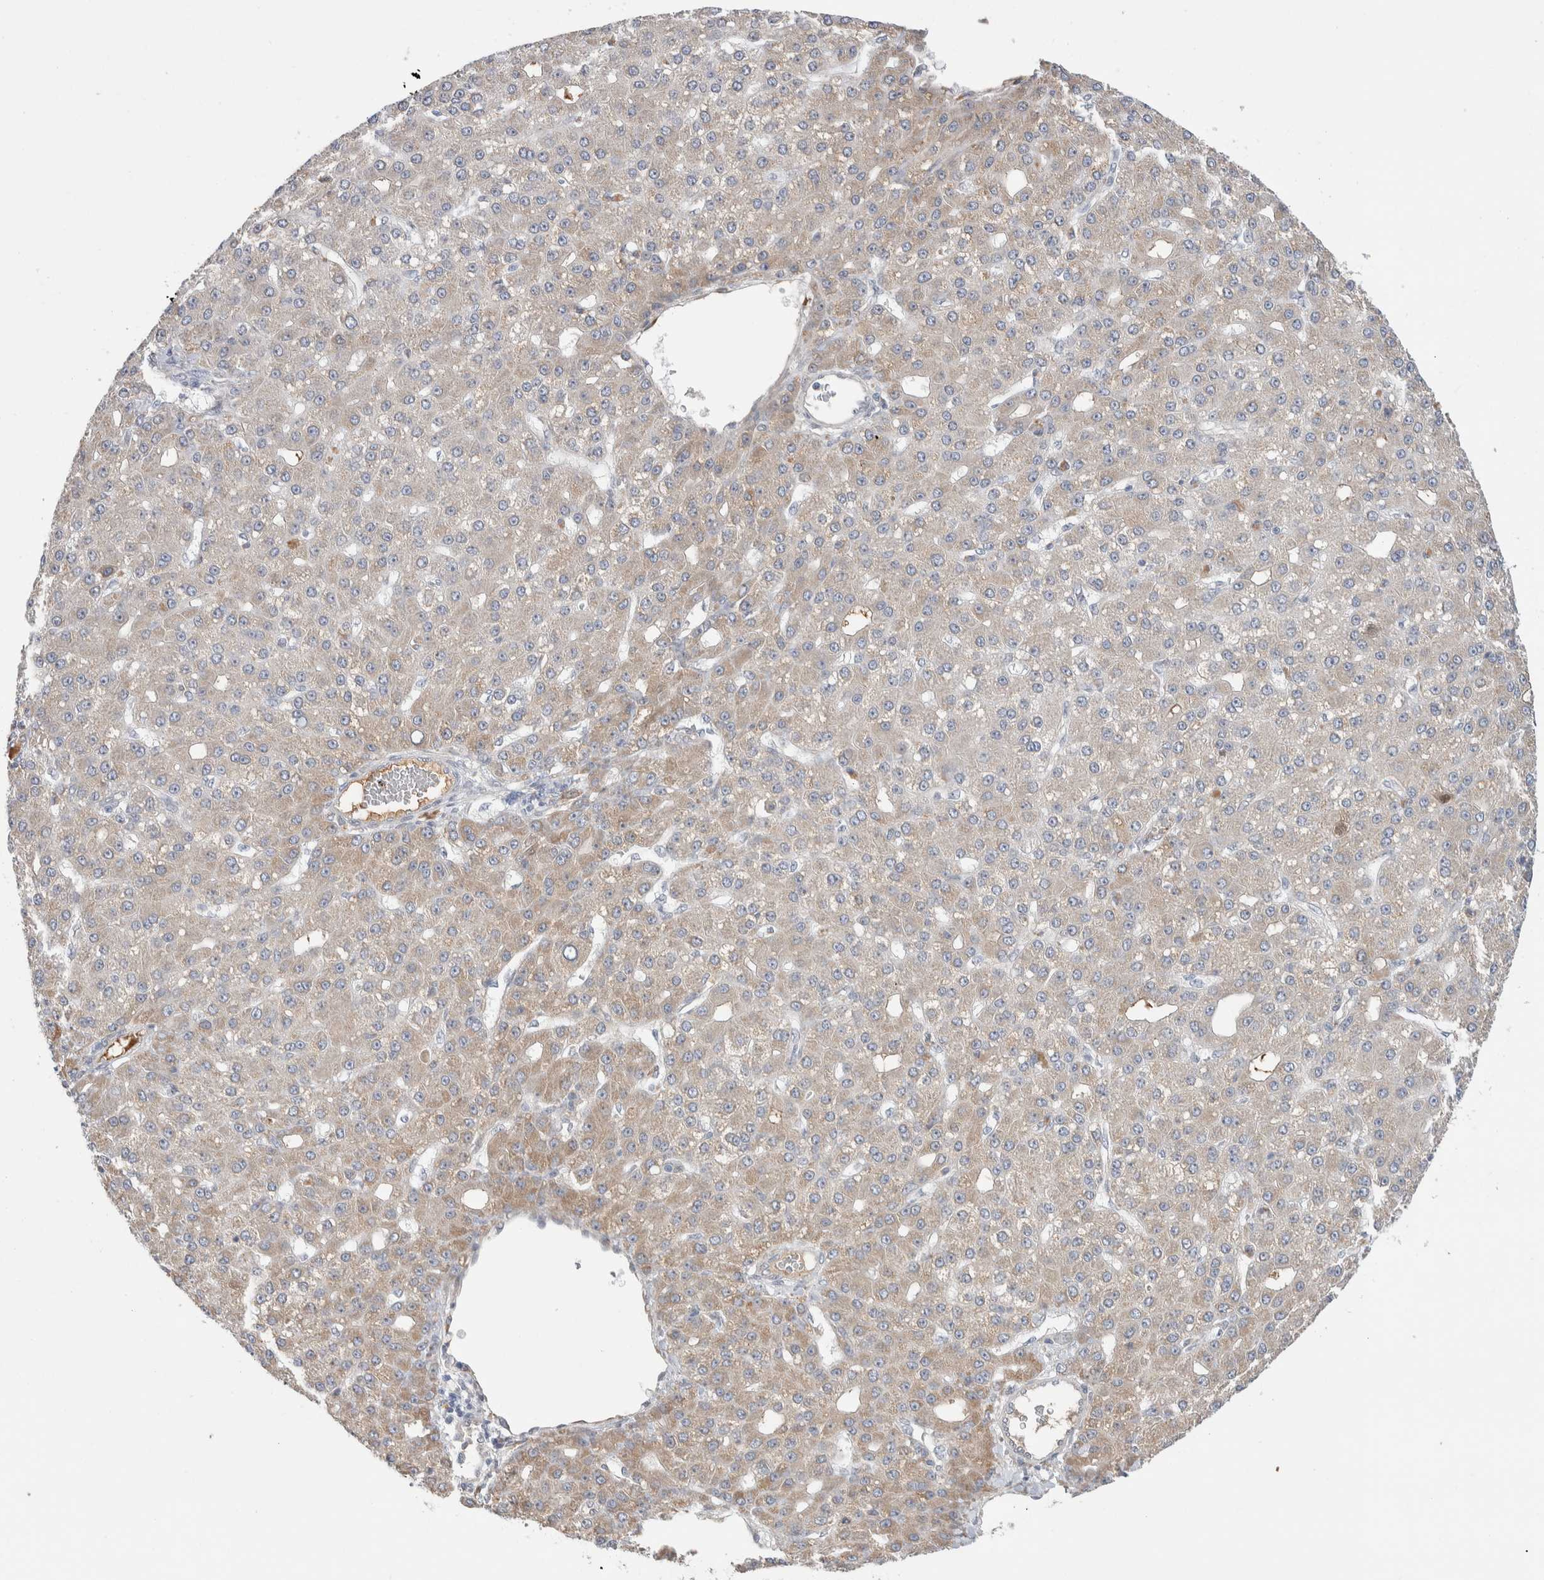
{"staining": {"intensity": "weak", "quantity": ">75%", "location": "cytoplasmic/membranous"}, "tissue": "liver cancer", "cell_type": "Tumor cells", "image_type": "cancer", "snomed": [{"axis": "morphology", "description": "Carcinoma, Hepatocellular, NOS"}, {"axis": "topography", "description": "Liver"}], "caption": "The photomicrograph shows a brown stain indicating the presence of a protein in the cytoplasmic/membranous of tumor cells in liver hepatocellular carcinoma.", "gene": "RUSF1", "patient": {"sex": "male", "age": 67}}